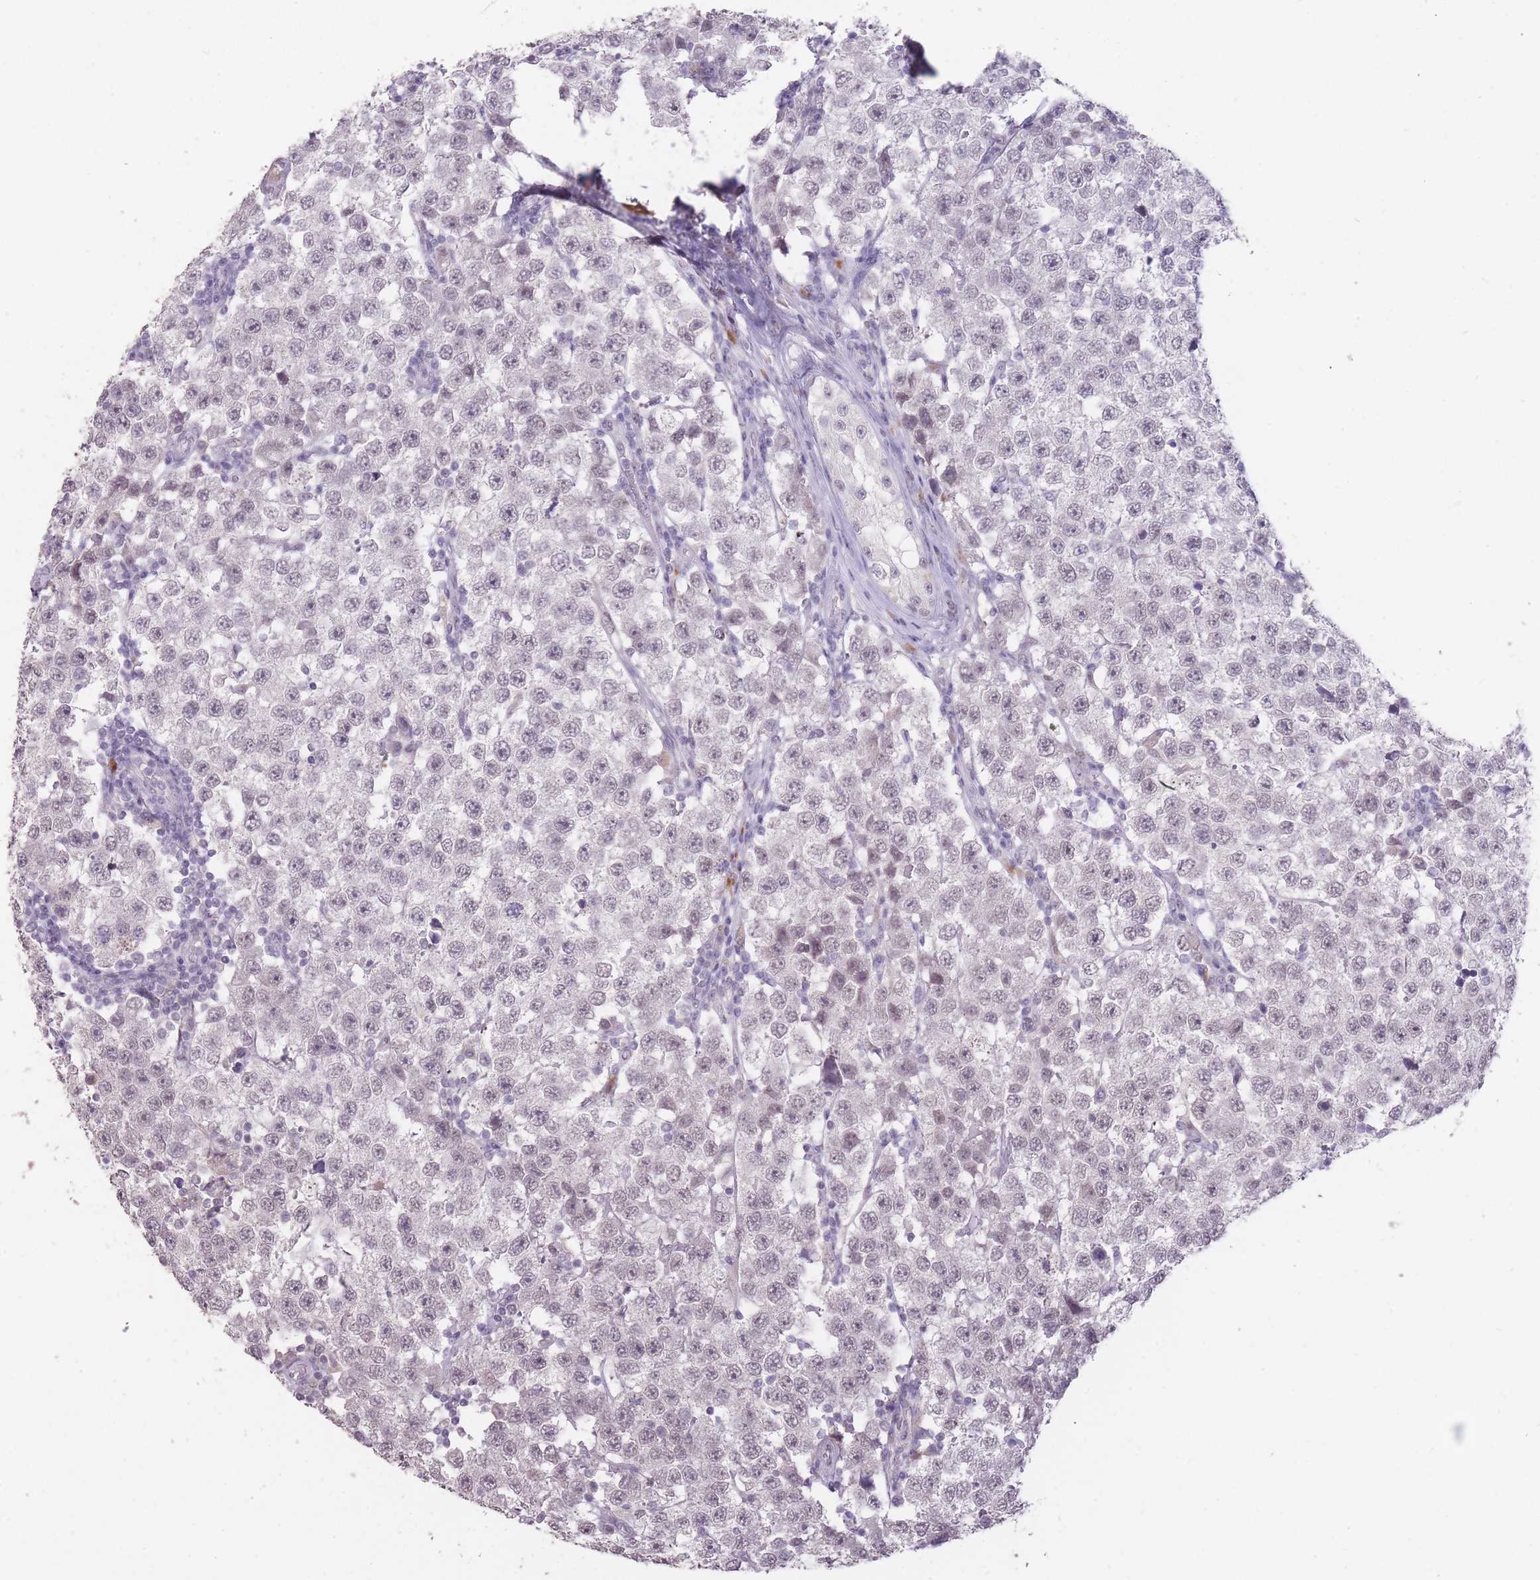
{"staining": {"intensity": "negative", "quantity": "none", "location": "none"}, "tissue": "testis cancer", "cell_type": "Tumor cells", "image_type": "cancer", "snomed": [{"axis": "morphology", "description": "Seminoma, NOS"}, {"axis": "topography", "description": "Testis"}], "caption": "The histopathology image displays no staining of tumor cells in testis cancer.", "gene": "HNRNPUL1", "patient": {"sex": "male", "age": 34}}